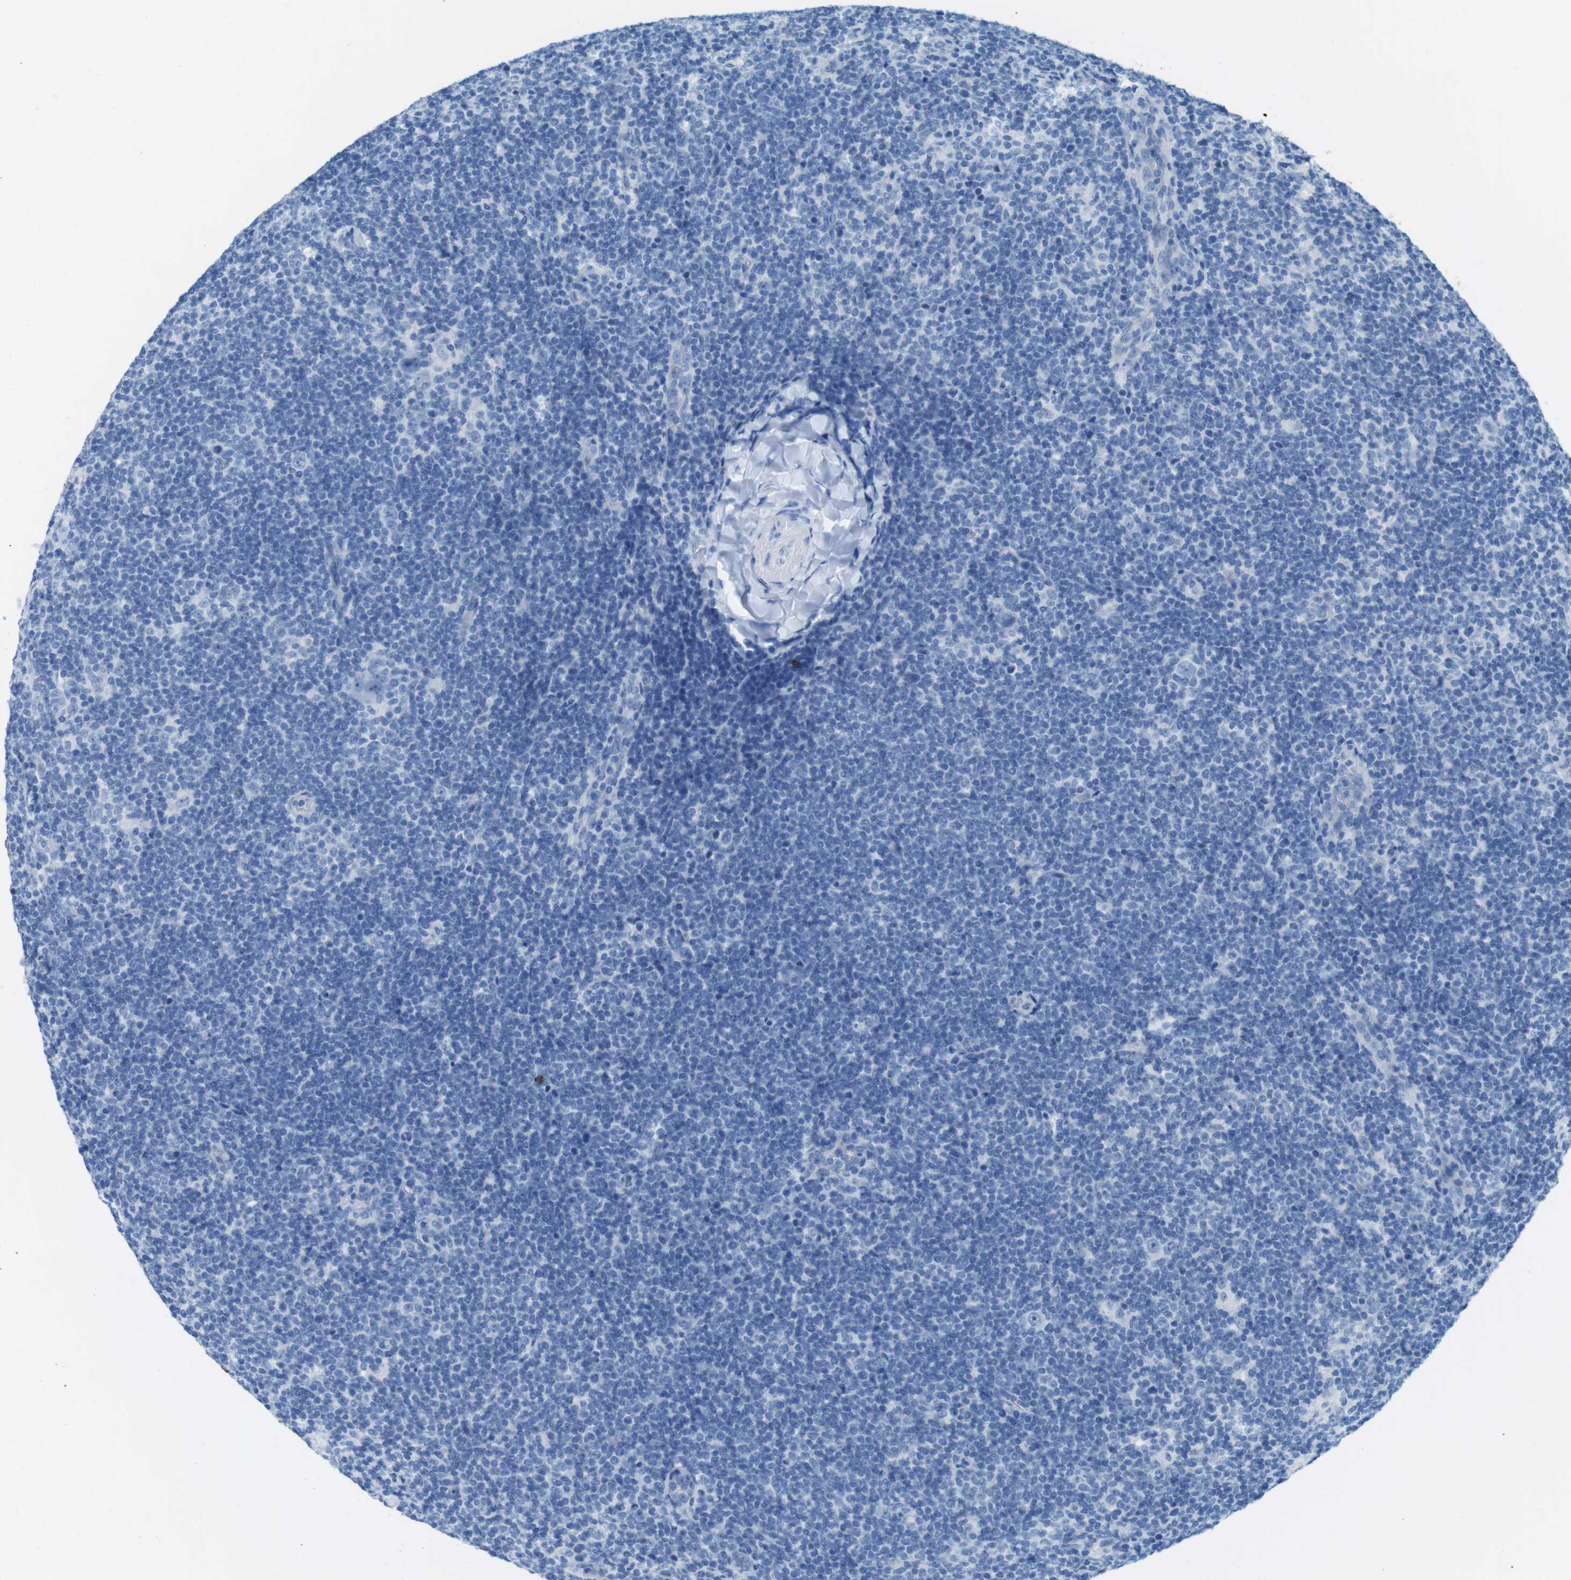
{"staining": {"intensity": "negative", "quantity": "none", "location": "none"}, "tissue": "lymphoma", "cell_type": "Tumor cells", "image_type": "cancer", "snomed": [{"axis": "morphology", "description": "Hodgkin's disease, NOS"}, {"axis": "topography", "description": "Lymph node"}], "caption": "Immunohistochemical staining of human Hodgkin's disease demonstrates no significant expression in tumor cells. (IHC, brightfield microscopy, high magnification).", "gene": "GAP43", "patient": {"sex": "female", "age": 57}}